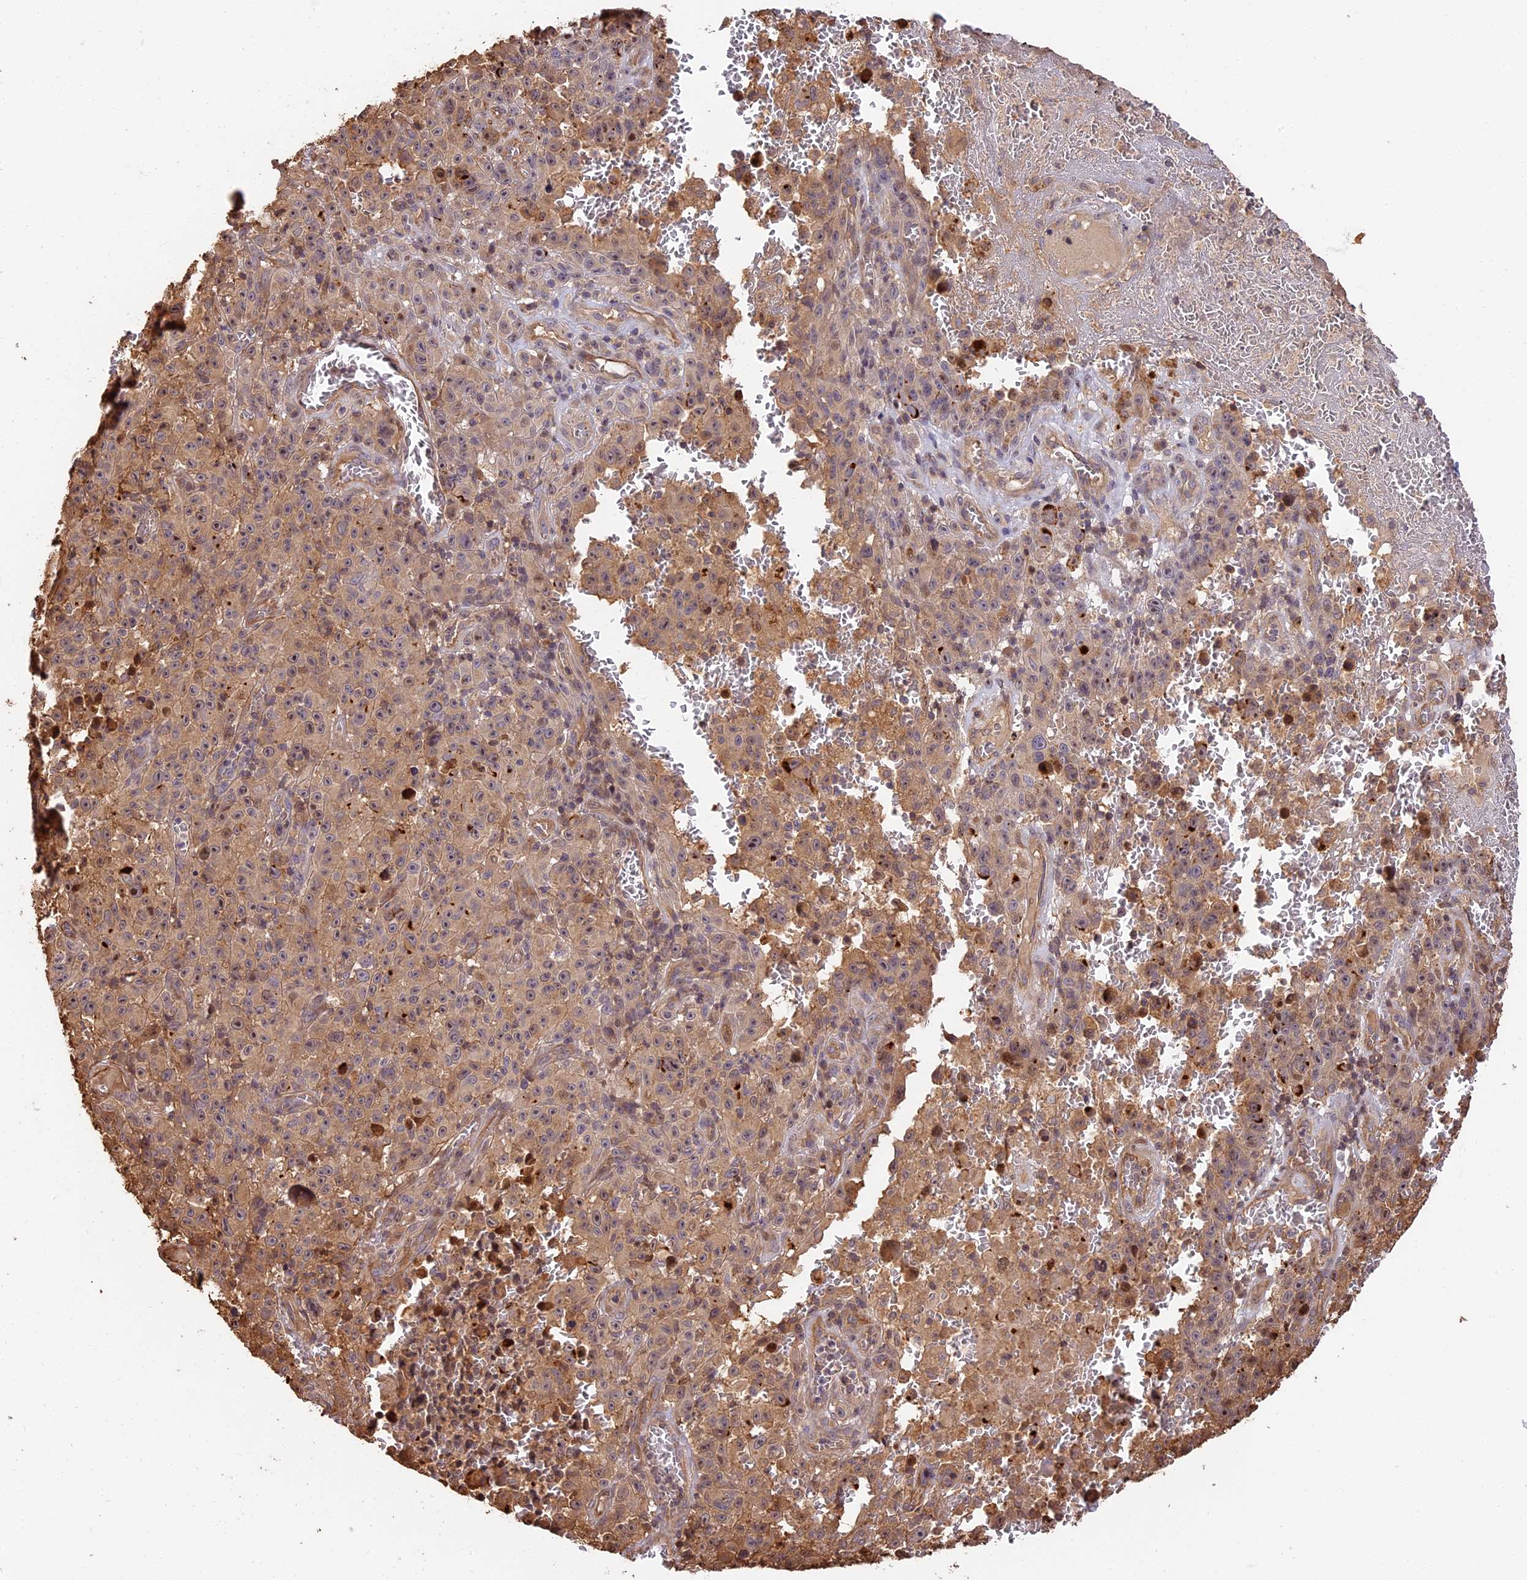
{"staining": {"intensity": "moderate", "quantity": ">75%", "location": "cytoplasmic/membranous,nuclear"}, "tissue": "melanoma", "cell_type": "Tumor cells", "image_type": "cancer", "snomed": [{"axis": "morphology", "description": "Malignant melanoma, NOS"}, {"axis": "topography", "description": "Skin"}], "caption": "DAB (3,3'-diaminobenzidine) immunohistochemical staining of human melanoma exhibits moderate cytoplasmic/membranous and nuclear protein positivity in about >75% of tumor cells. Ihc stains the protein of interest in brown and the nuclei are stained blue.", "gene": "PPP1R37", "patient": {"sex": "female", "age": 82}}